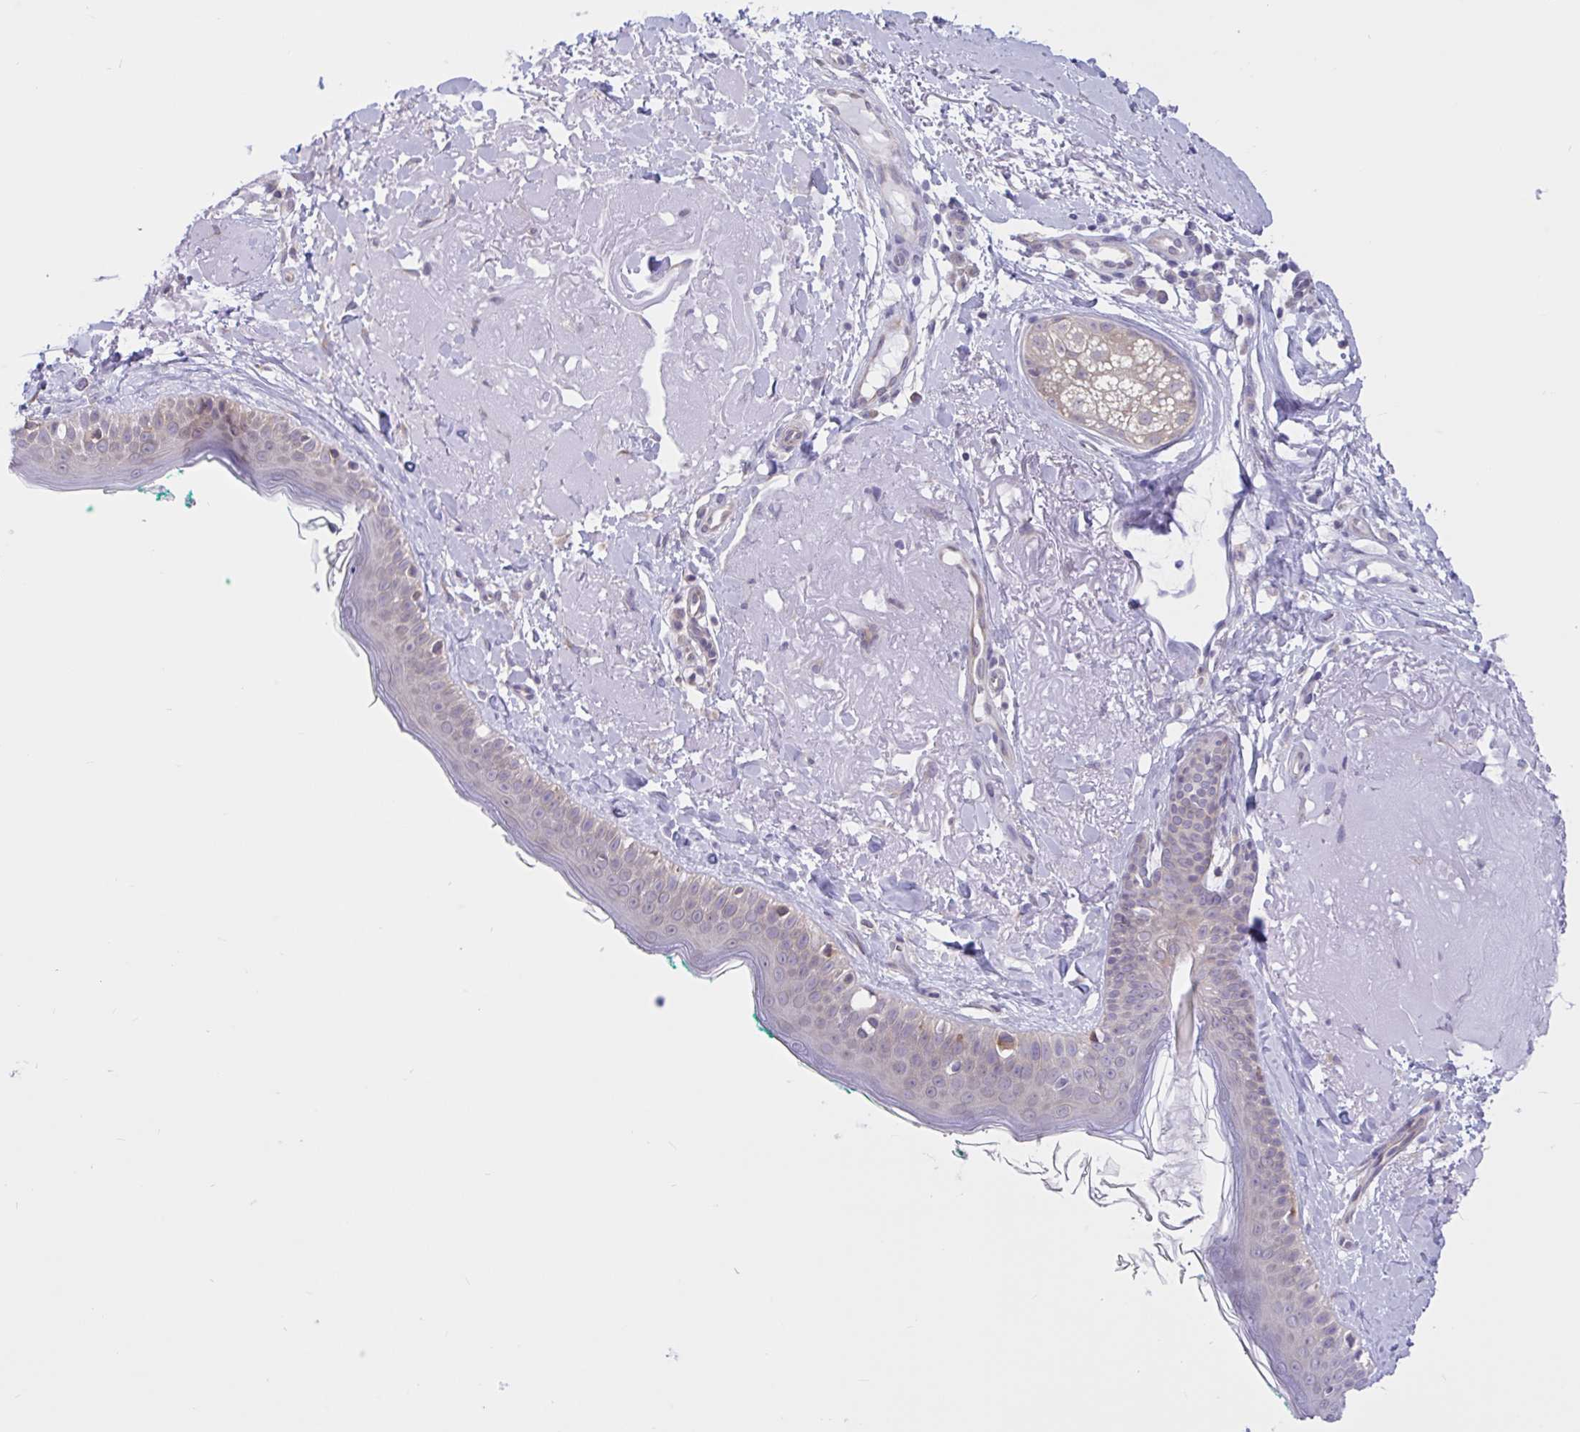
{"staining": {"intensity": "negative", "quantity": "none", "location": "none"}, "tissue": "skin", "cell_type": "Fibroblasts", "image_type": "normal", "snomed": [{"axis": "morphology", "description": "Normal tissue, NOS"}, {"axis": "topography", "description": "Skin"}], "caption": "This is an immunohistochemistry photomicrograph of unremarkable human skin. There is no expression in fibroblasts.", "gene": "CAMLG", "patient": {"sex": "male", "age": 73}}